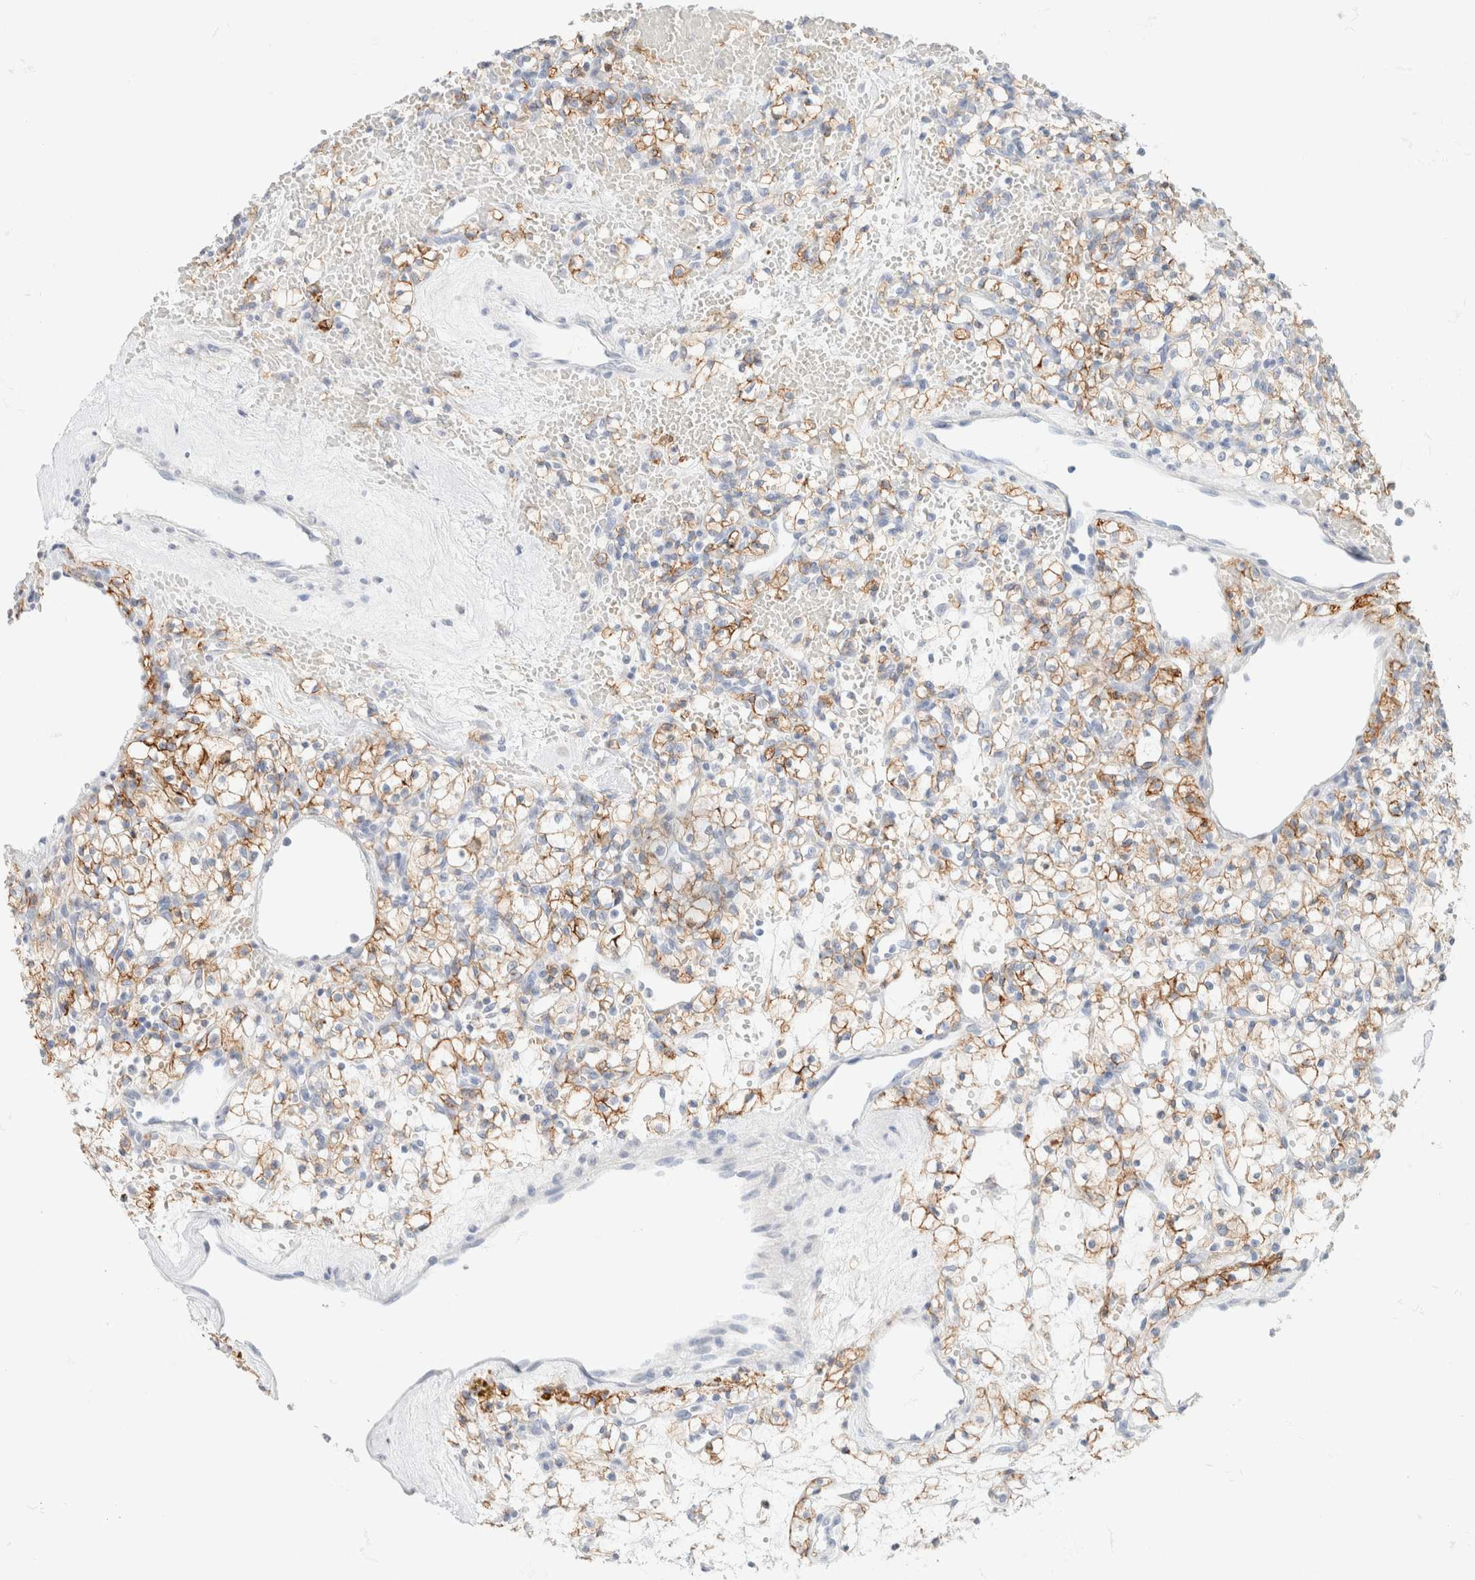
{"staining": {"intensity": "moderate", "quantity": ">75%", "location": "cytoplasmic/membranous"}, "tissue": "renal cancer", "cell_type": "Tumor cells", "image_type": "cancer", "snomed": [{"axis": "morphology", "description": "Adenocarcinoma, NOS"}, {"axis": "topography", "description": "Kidney"}], "caption": "Approximately >75% of tumor cells in human renal cancer demonstrate moderate cytoplasmic/membranous protein positivity as visualized by brown immunohistochemical staining.", "gene": "CA12", "patient": {"sex": "female", "age": 60}}